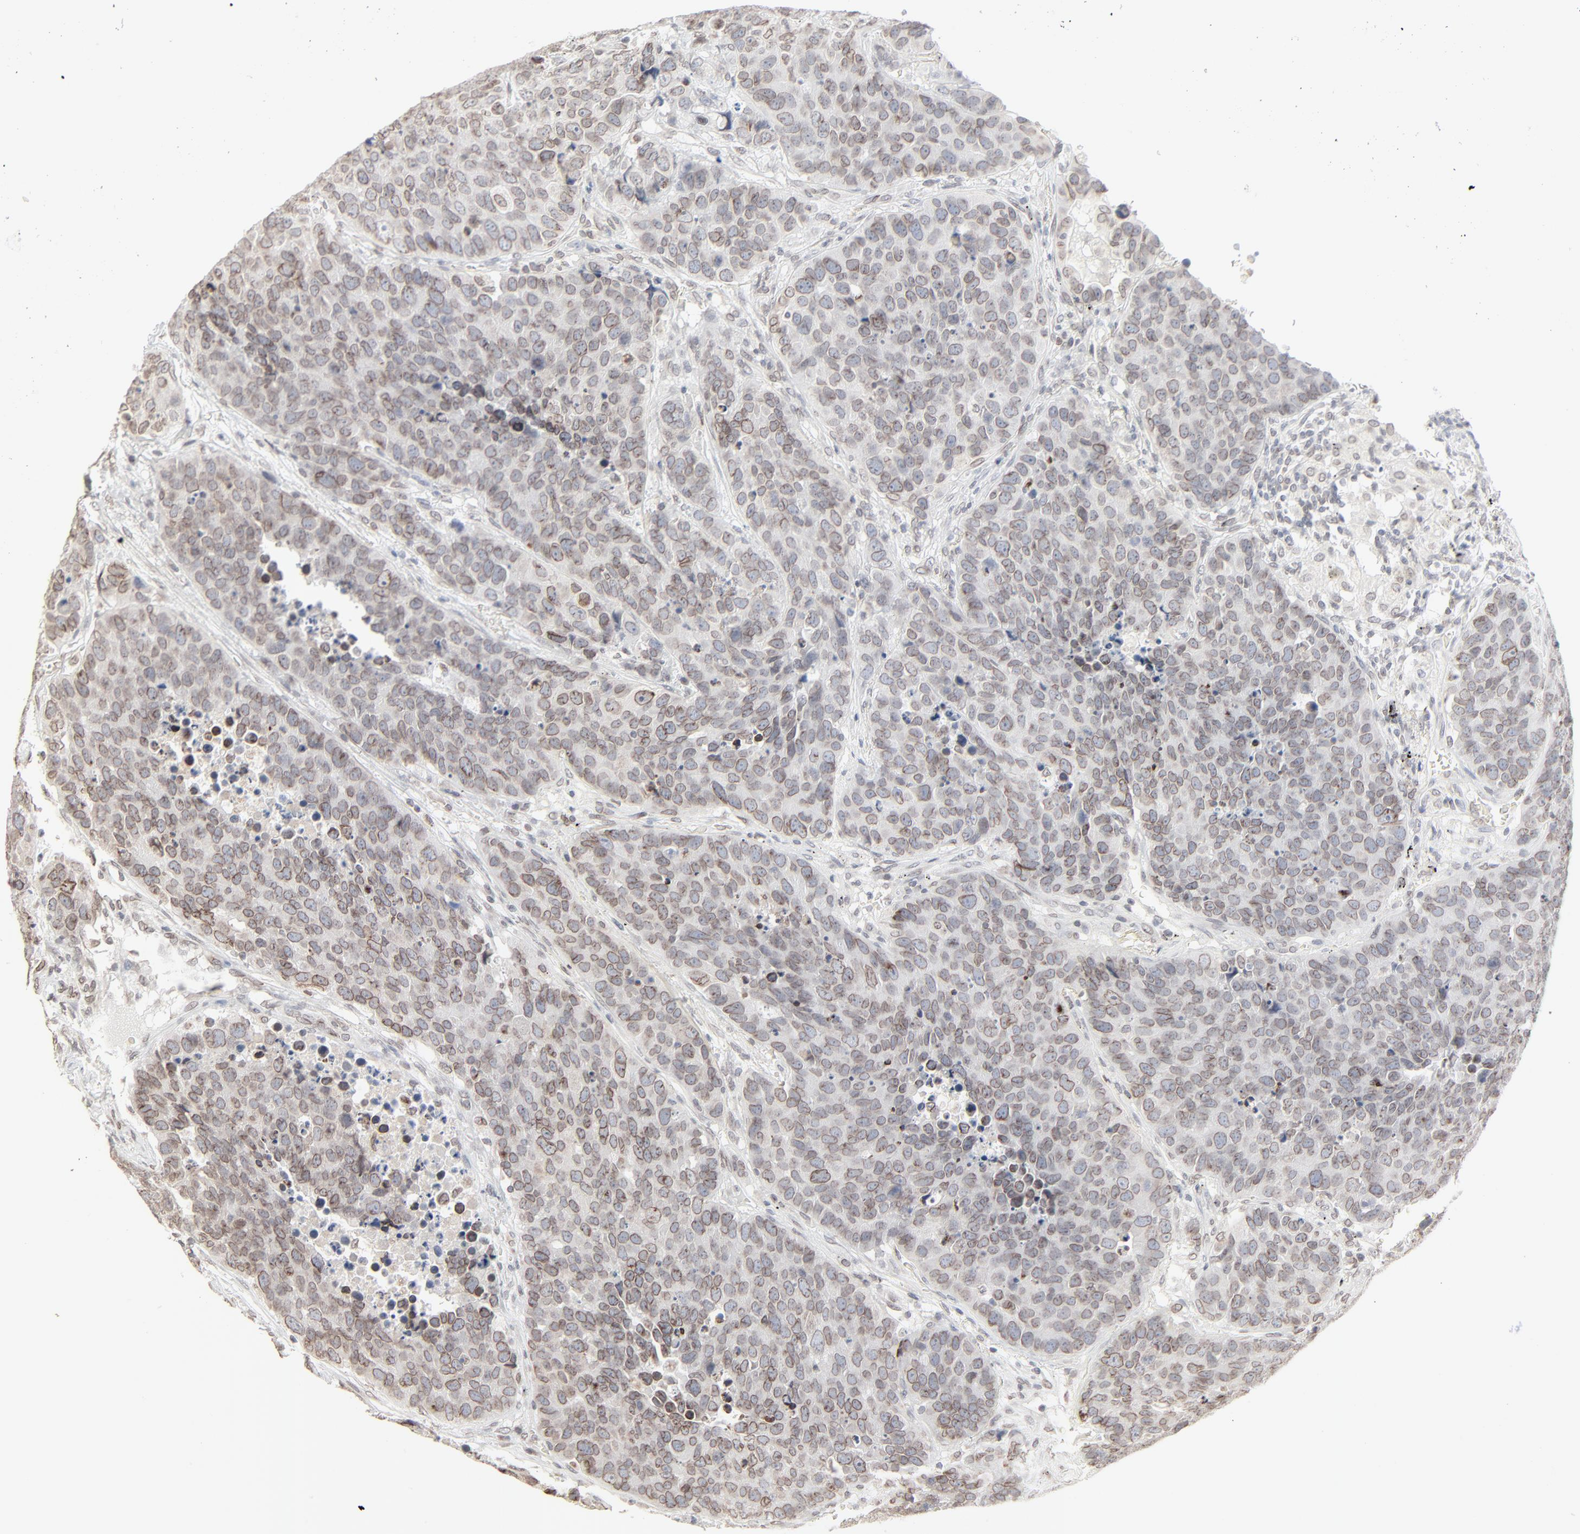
{"staining": {"intensity": "weak", "quantity": ">75%", "location": "cytoplasmic/membranous,nuclear"}, "tissue": "carcinoid", "cell_type": "Tumor cells", "image_type": "cancer", "snomed": [{"axis": "morphology", "description": "Carcinoid, malignant, NOS"}, {"axis": "topography", "description": "Lung"}], "caption": "A photomicrograph of carcinoid stained for a protein shows weak cytoplasmic/membranous and nuclear brown staining in tumor cells.", "gene": "MAD1L1", "patient": {"sex": "male", "age": 60}}